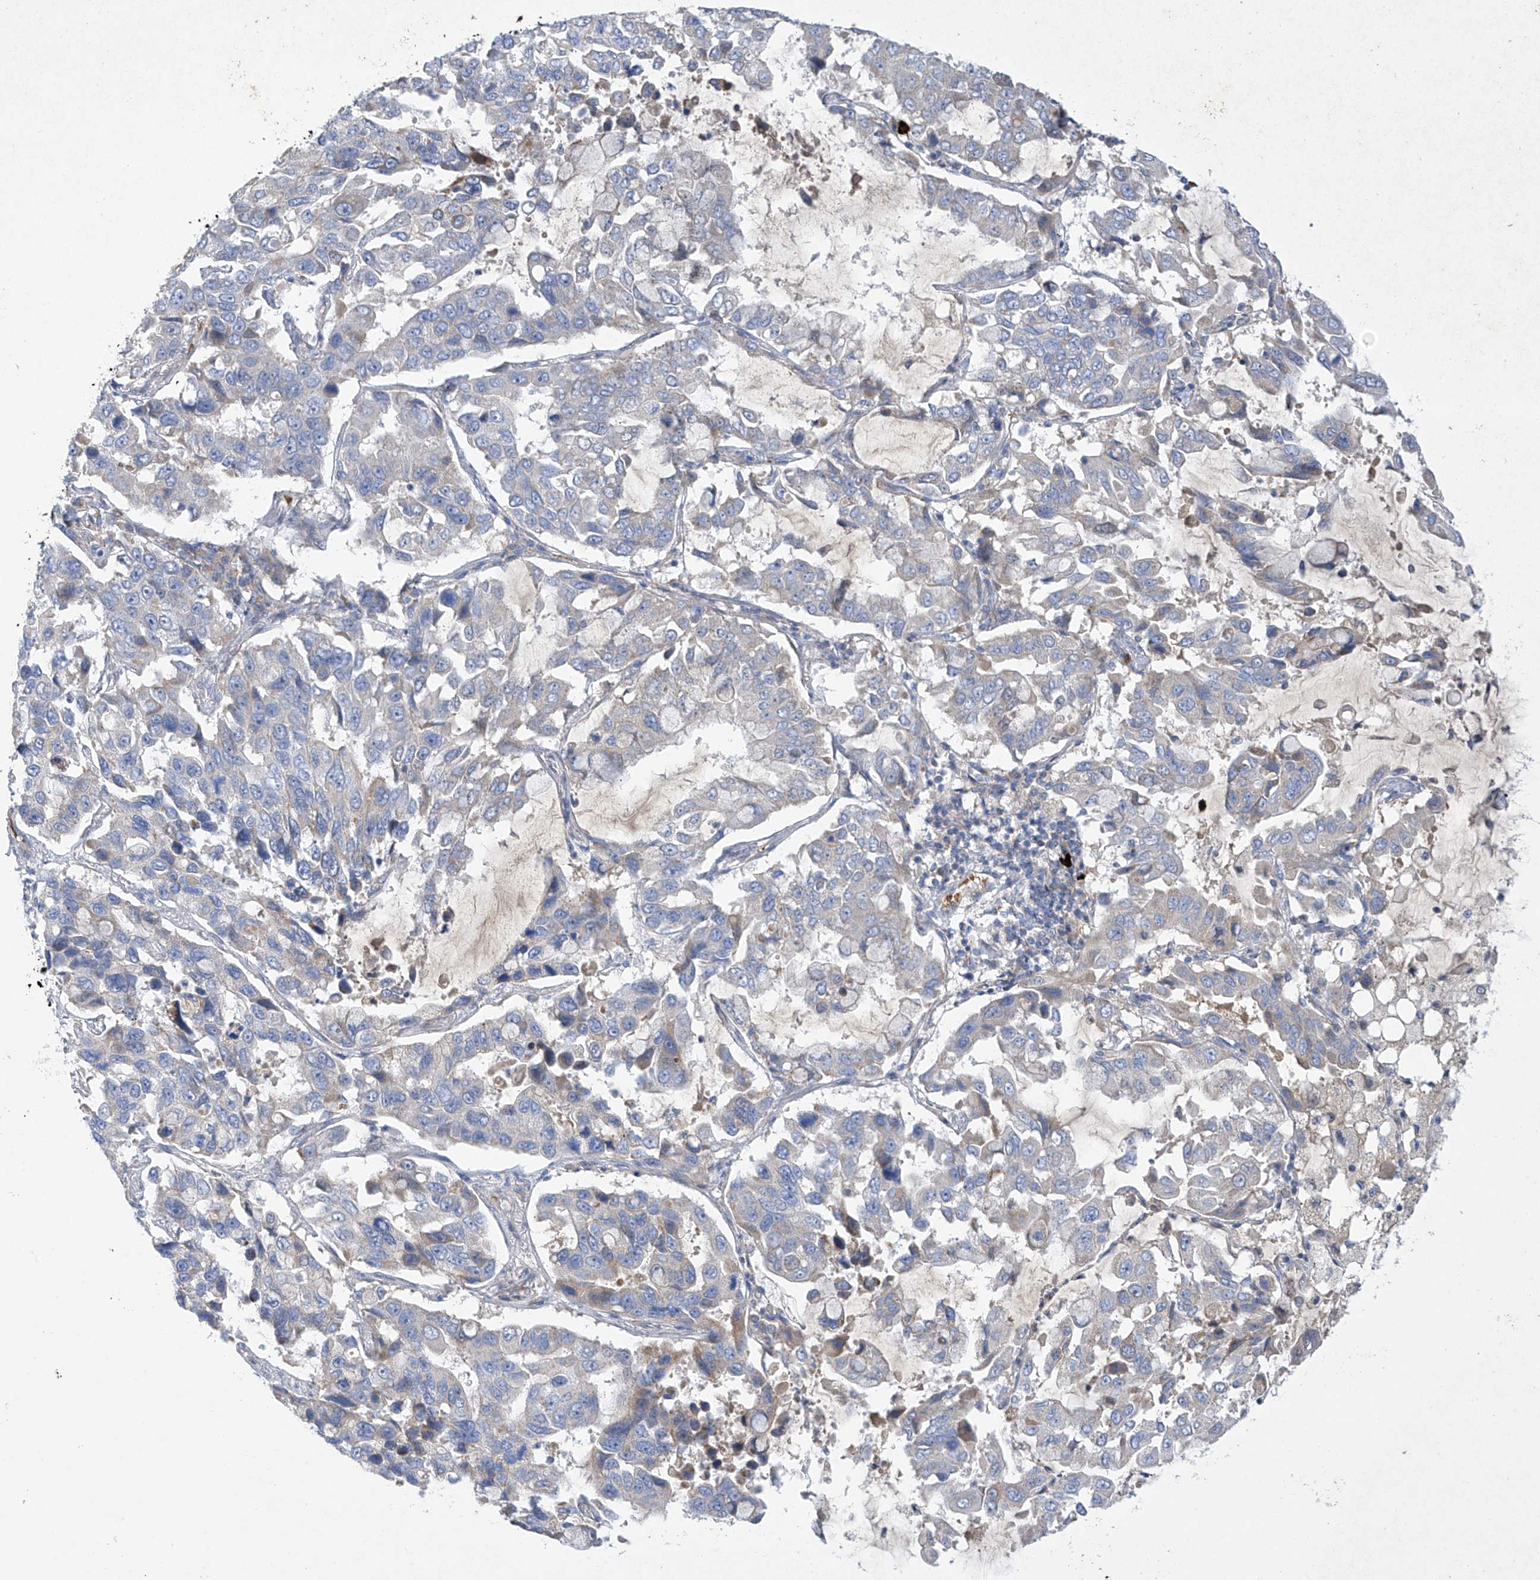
{"staining": {"intensity": "negative", "quantity": "none", "location": "none"}, "tissue": "lung cancer", "cell_type": "Tumor cells", "image_type": "cancer", "snomed": [{"axis": "morphology", "description": "Adenocarcinoma, NOS"}, {"axis": "topography", "description": "Lung"}], "caption": "A micrograph of adenocarcinoma (lung) stained for a protein shows no brown staining in tumor cells. (DAB (3,3'-diaminobenzidine) IHC with hematoxylin counter stain).", "gene": "METTL18", "patient": {"sex": "male", "age": 64}}